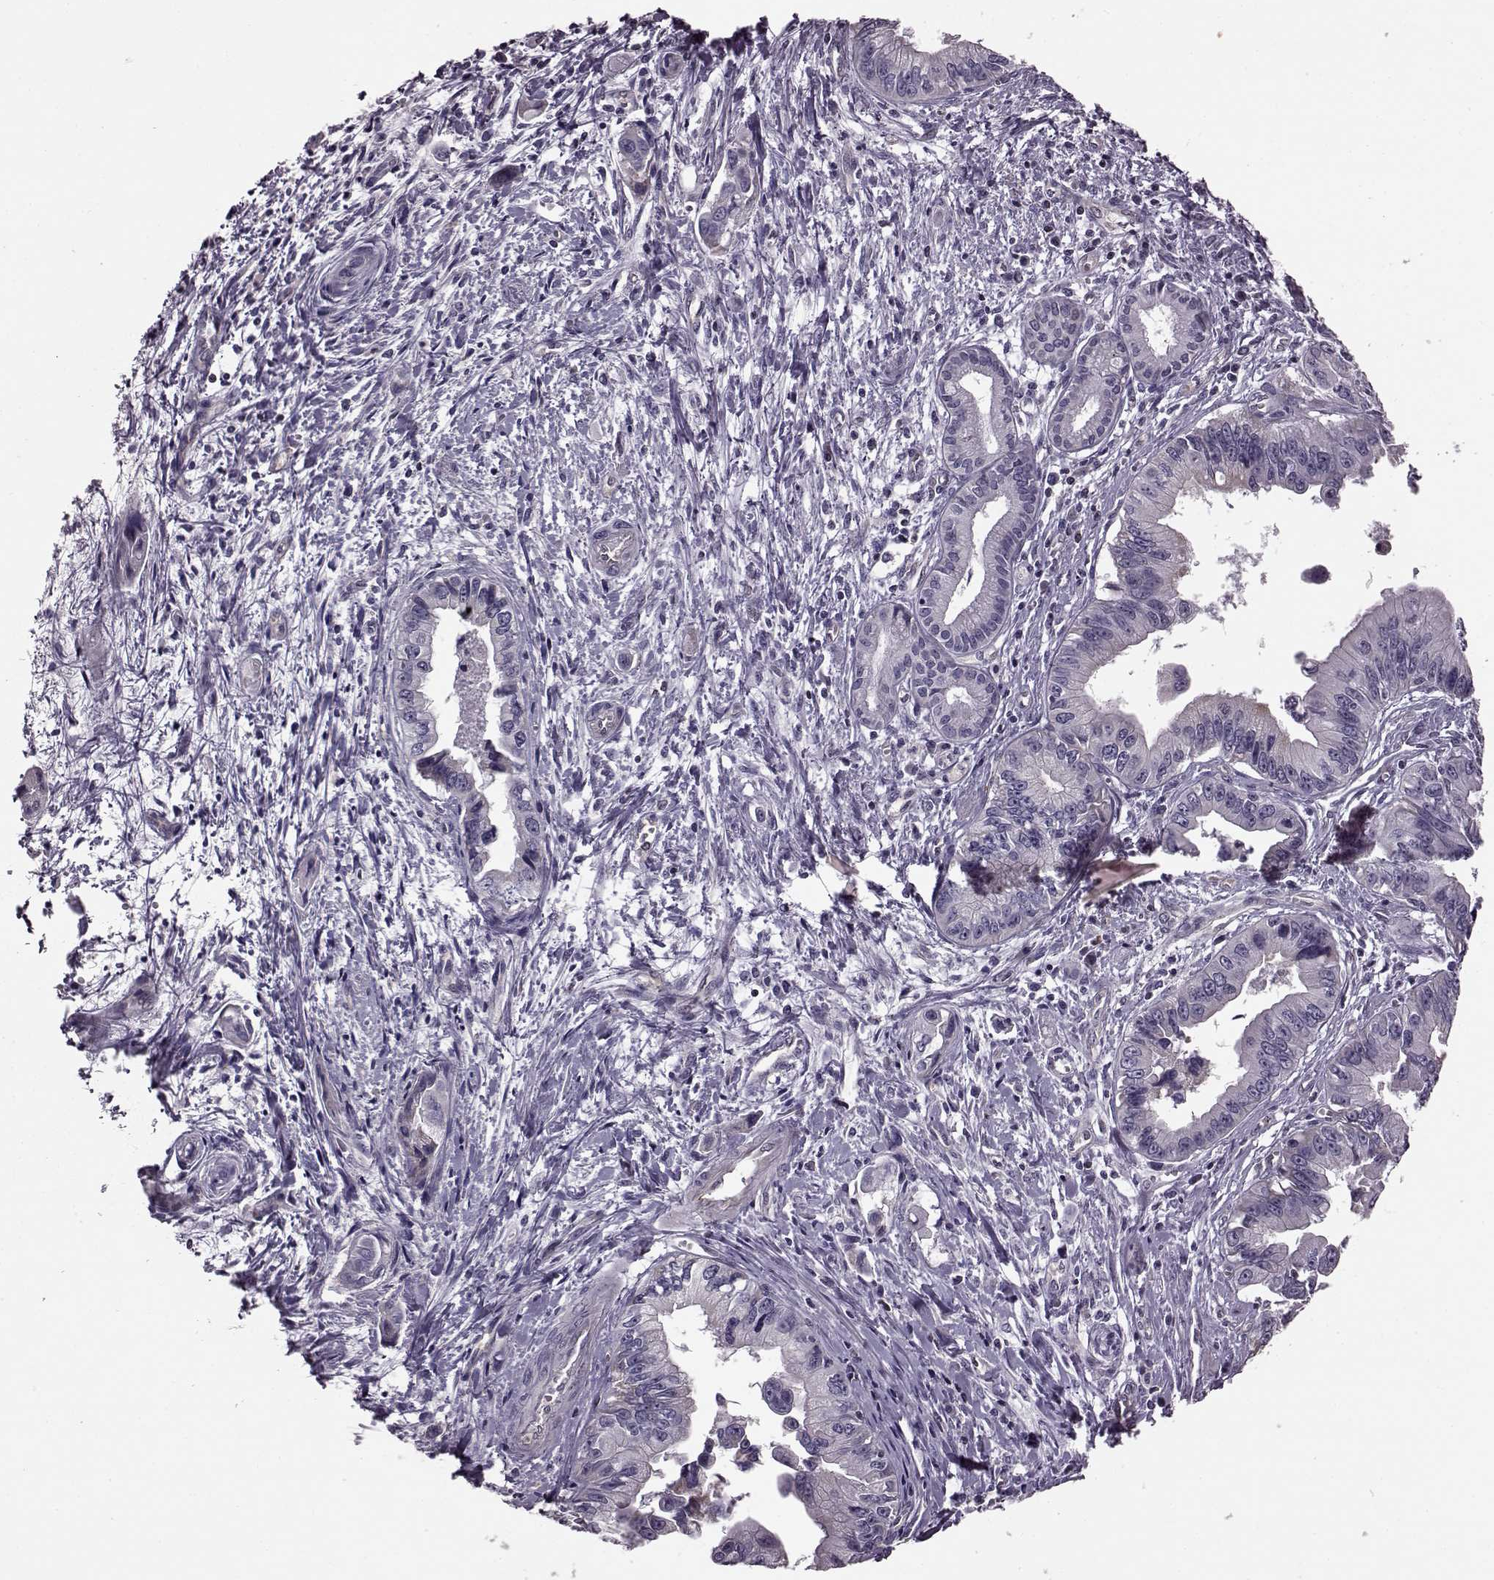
{"staining": {"intensity": "negative", "quantity": "none", "location": "none"}, "tissue": "pancreatic cancer", "cell_type": "Tumor cells", "image_type": "cancer", "snomed": [{"axis": "morphology", "description": "Adenocarcinoma, NOS"}, {"axis": "topography", "description": "Pancreas"}], "caption": "Immunohistochemistry (IHC) micrograph of neoplastic tissue: human pancreatic adenocarcinoma stained with DAB displays no significant protein staining in tumor cells. Brightfield microscopy of IHC stained with DAB (3,3'-diaminobenzidine) (brown) and hematoxylin (blue), captured at high magnification.", "gene": "CDC42SE1", "patient": {"sex": "male", "age": 60}}